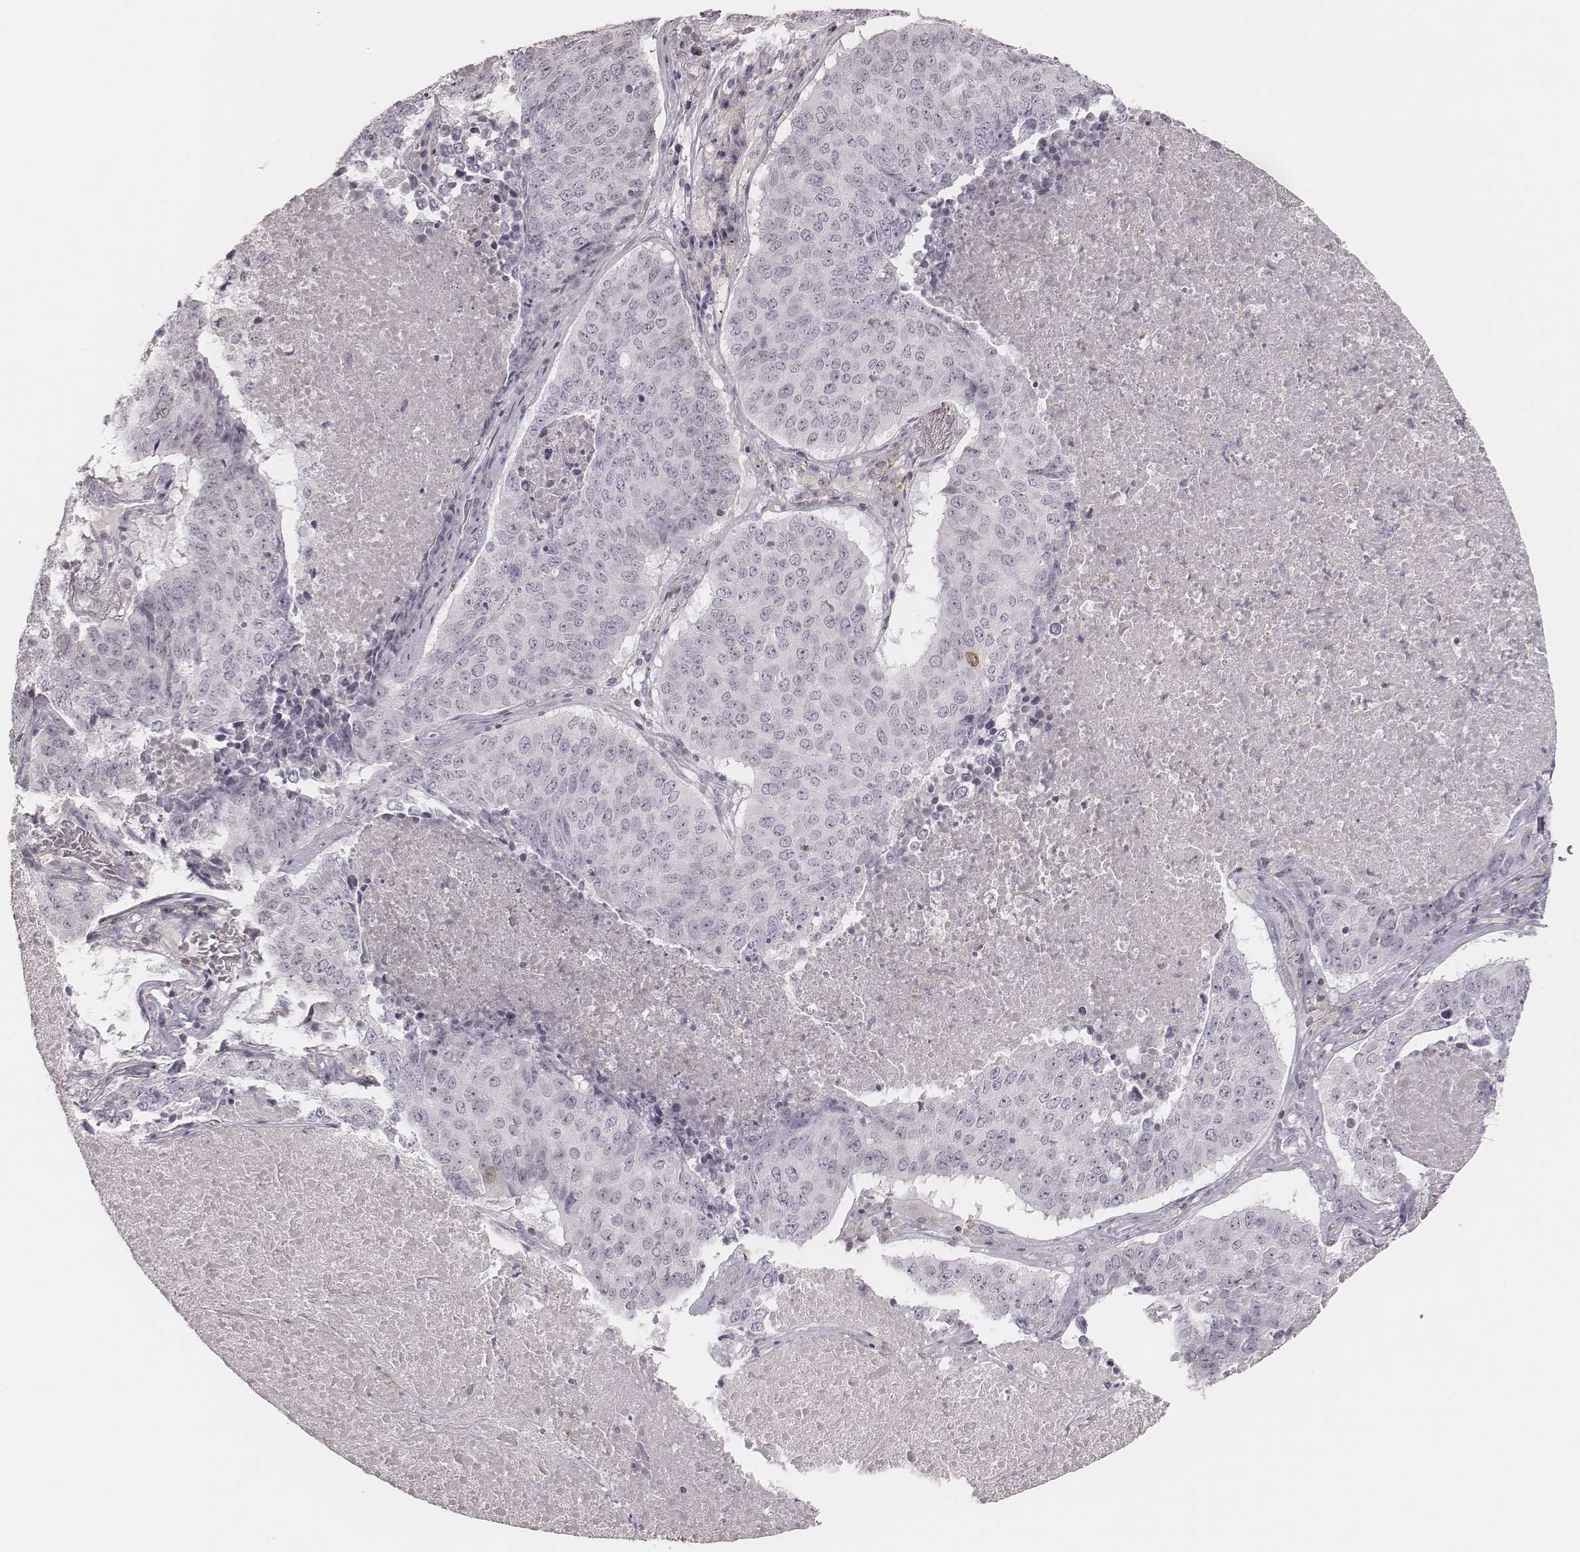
{"staining": {"intensity": "negative", "quantity": "none", "location": "none"}, "tissue": "lung cancer", "cell_type": "Tumor cells", "image_type": "cancer", "snomed": [{"axis": "morphology", "description": "Normal tissue, NOS"}, {"axis": "morphology", "description": "Squamous cell carcinoma, NOS"}, {"axis": "topography", "description": "Bronchus"}, {"axis": "topography", "description": "Lung"}], "caption": "There is no significant expression in tumor cells of lung squamous cell carcinoma.", "gene": "MSX1", "patient": {"sex": "male", "age": 64}}